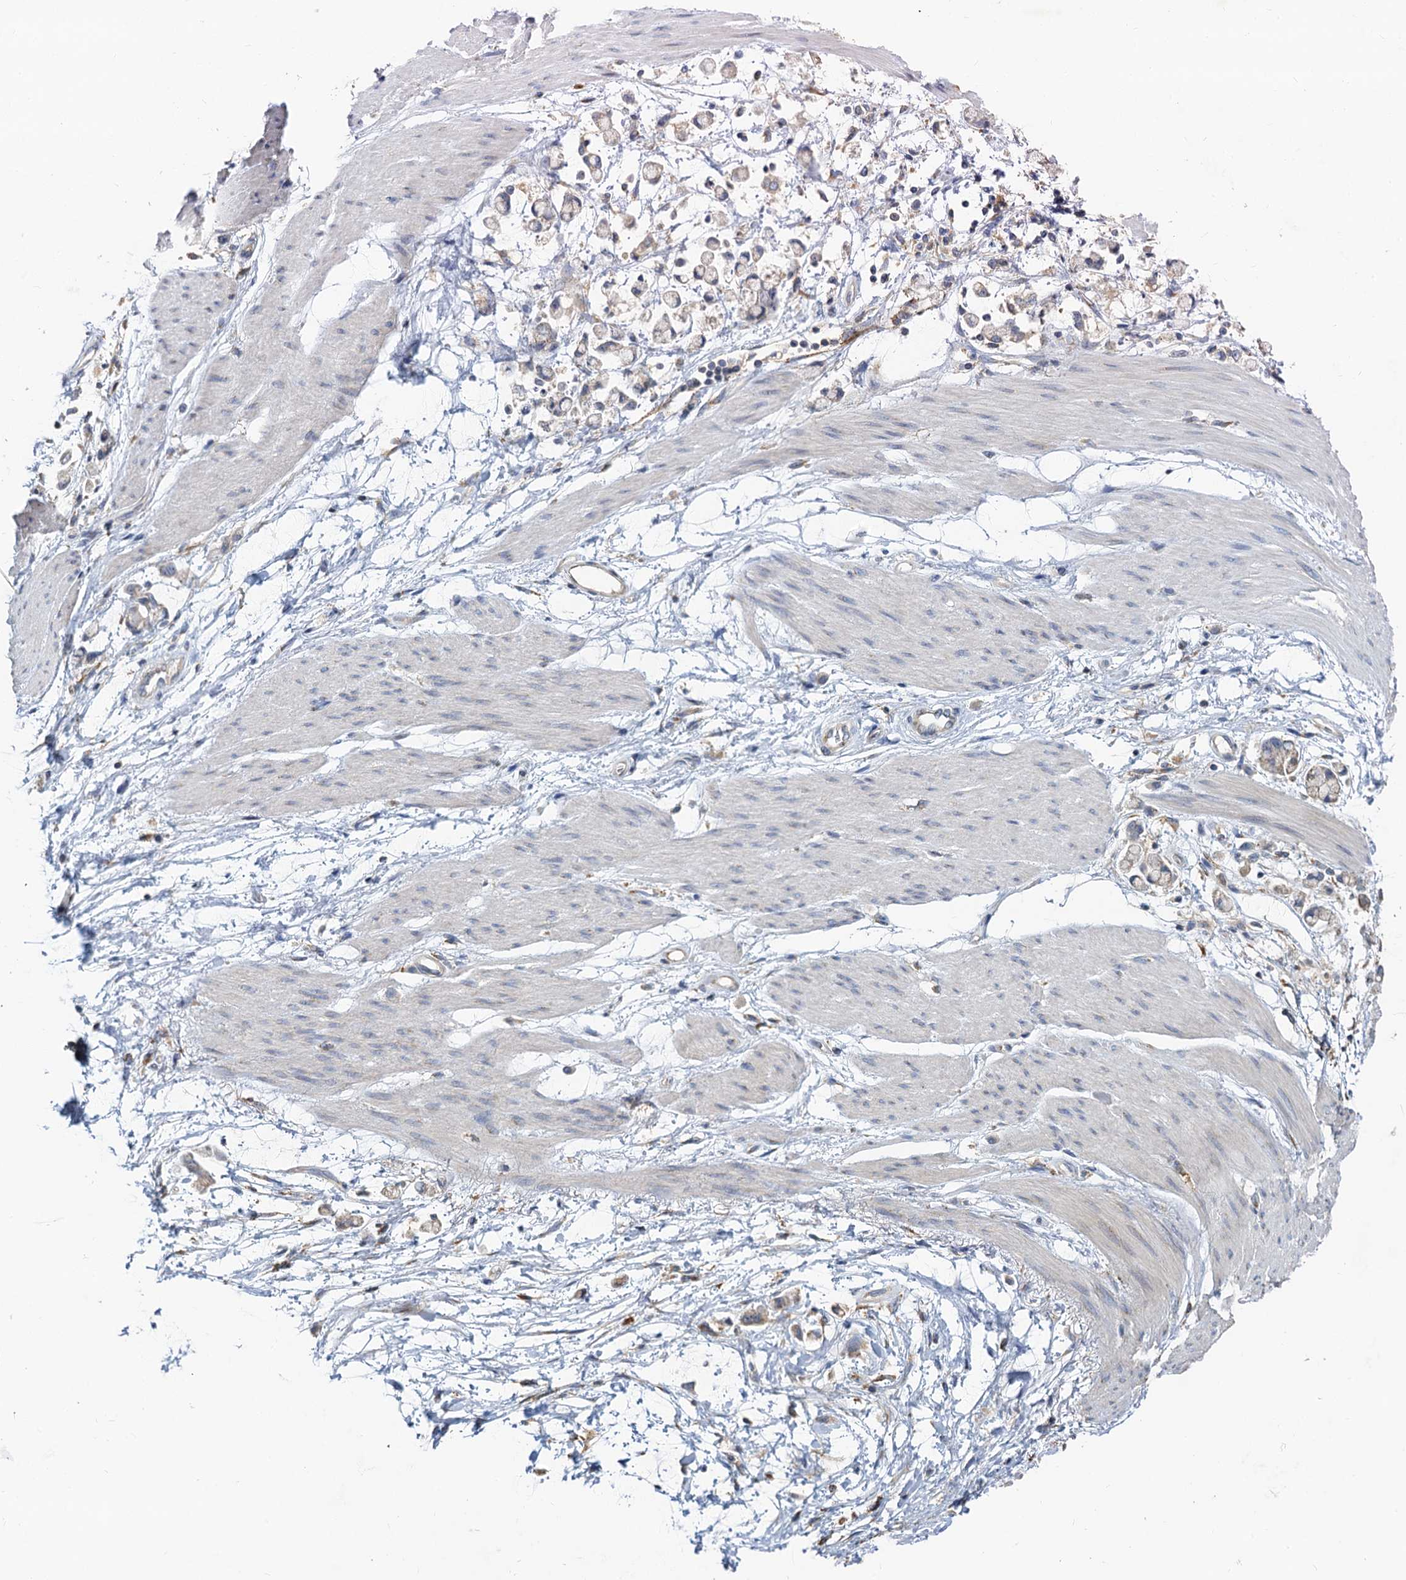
{"staining": {"intensity": "negative", "quantity": "none", "location": "none"}, "tissue": "stomach cancer", "cell_type": "Tumor cells", "image_type": "cancer", "snomed": [{"axis": "morphology", "description": "Adenocarcinoma, NOS"}, {"axis": "topography", "description": "Stomach"}], "caption": "The immunohistochemistry image has no significant staining in tumor cells of stomach adenocarcinoma tissue.", "gene": "NKAPD1", "patient": {"sex": "female", "age": 60}}